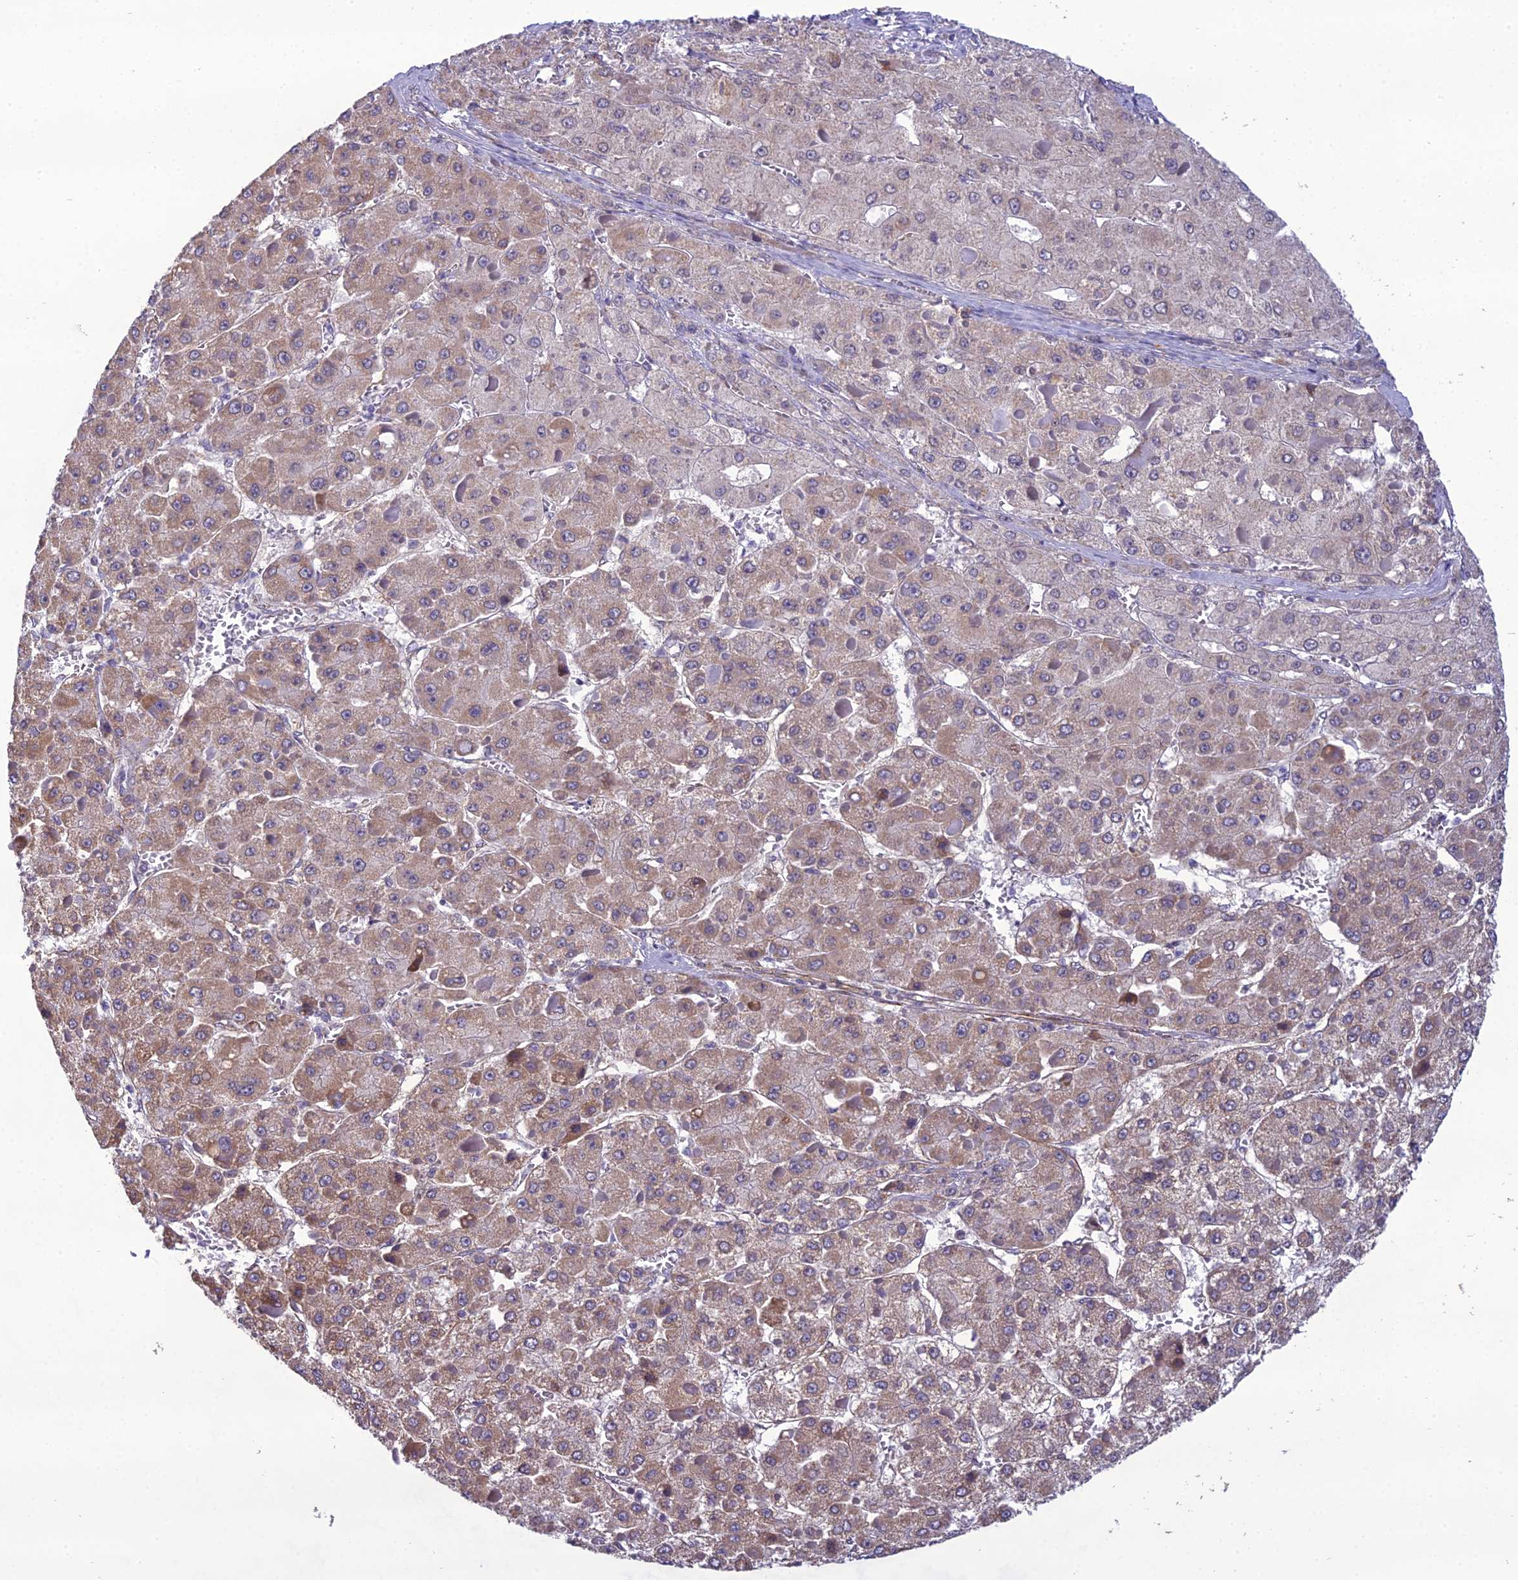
{"staining": {"intensity": "weak", "quantity": "25%-75%", "location": "cytoplasmic/membranous"}, "tissue": "liver cancer", "cell_type": "Tumor cells", "image_type": "cancer", "snomed": [{"axis": "morphology", "description": "Carcinoma, Hepatocellular, NOS"}, {"axis": "topography", "description": "Liver"}], "caption": "IHC image of hepatocellular carcinoma (liver) stained for a protein (brown), which reveals low levels of weak cytoplasmic/membranous expression in about 25%-75% of tumor cells.", "gene": "NODAL", "patient": {"sex": "female", "age": 73}}